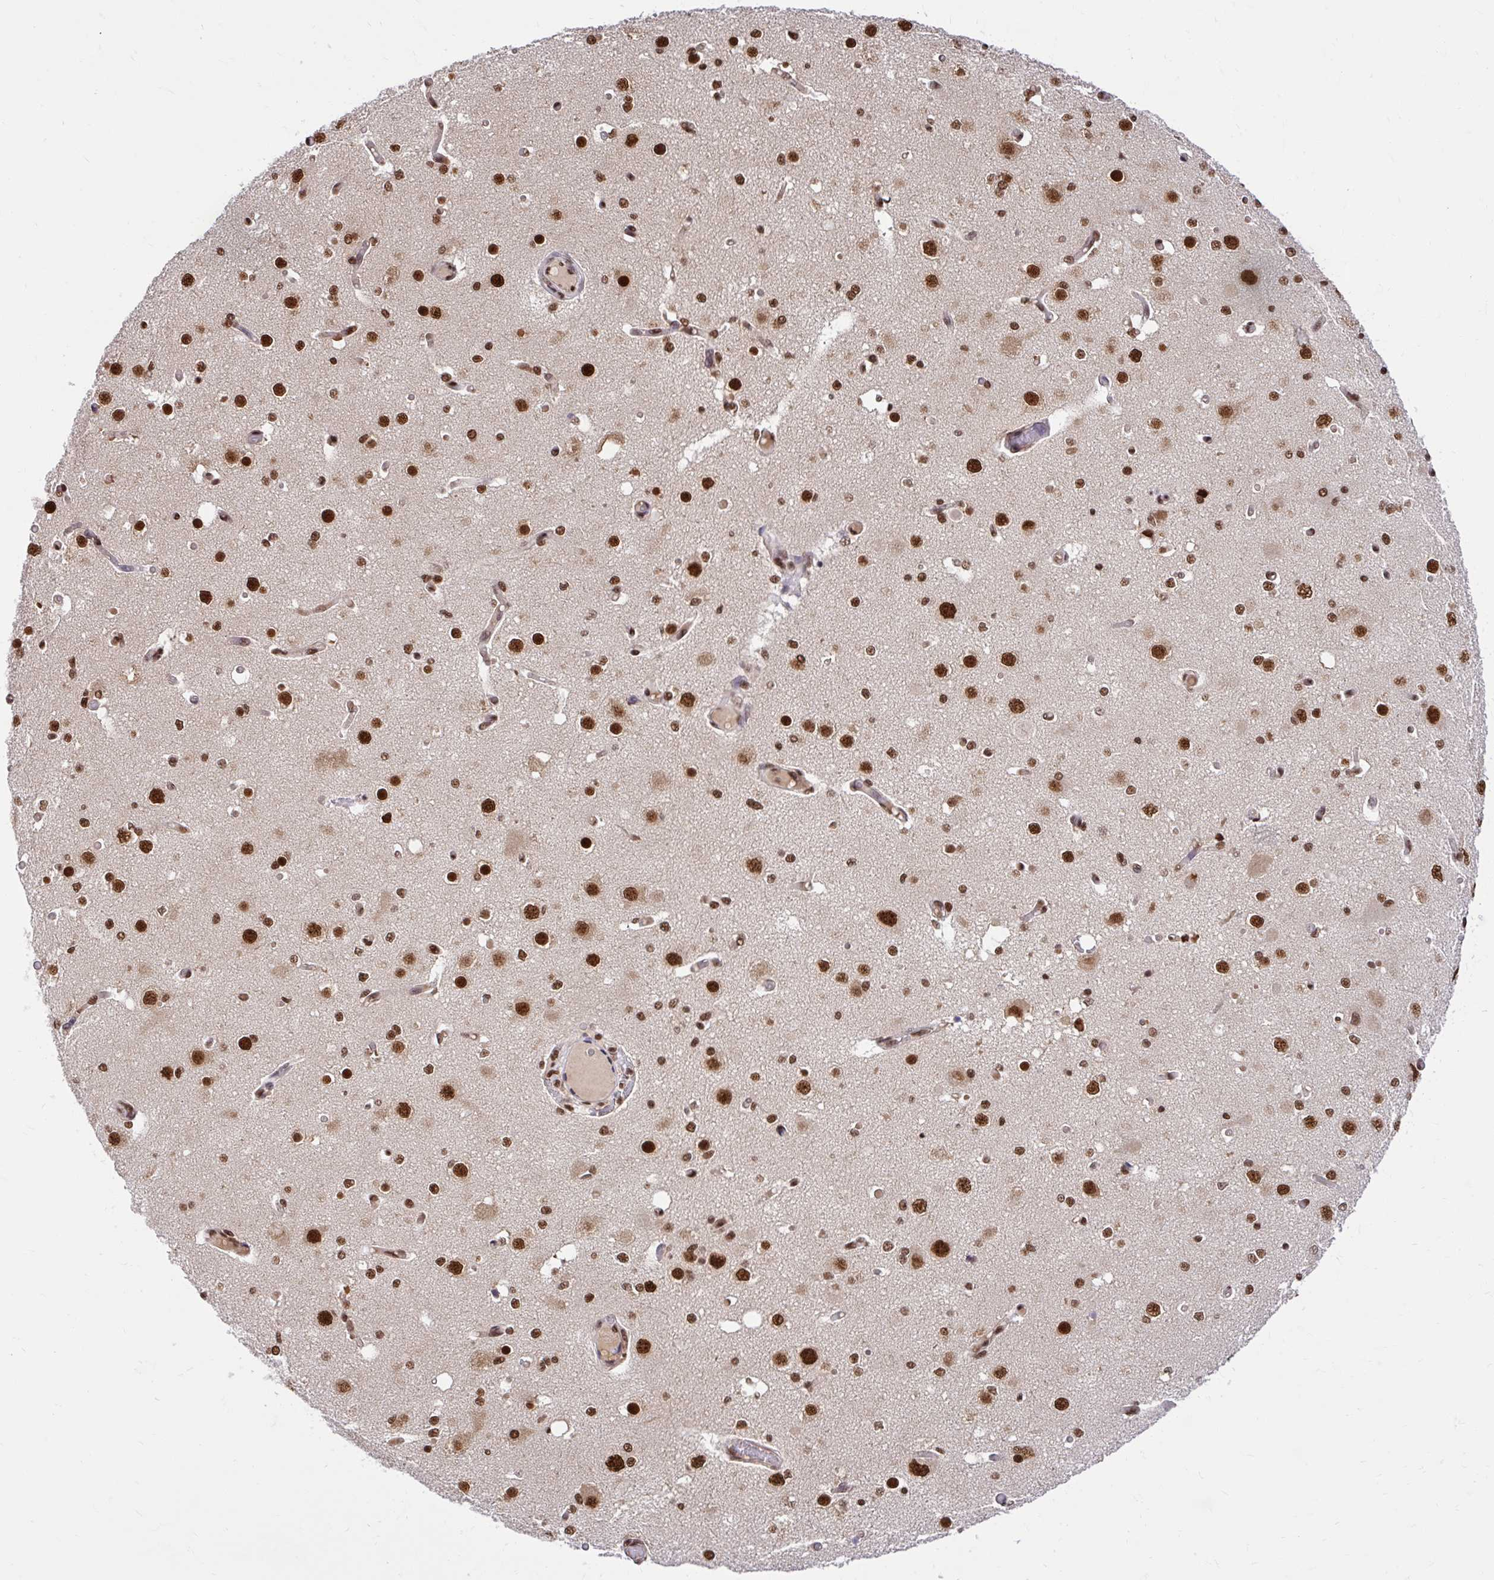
{"staining": {"intensity": "moderate", "quantity": "25%-75%", "location": "nuclear"}, "tissue": "cerebral cortex", "cell_type": "Endothelial cells", "image_type": "normal", "snomed": [{"axis": "morphology", "description": "Normal tissue, NOS"}, {"axis": "morphology", "description": "Inflammation, NOS"}, {"axis": "topography", "description": "Cerebral cortex"}], "caption": "This histopathology image demonstrates unremarkable cerebral cortex stained with immunohistochemistry to label a protein in brown. The nuclear of endothelial cells show moderate positivity for the protein. Nuclei are counter-stained blue.", "gene": "ABCA9", "patient": {"sex": "male", "age": 6}}